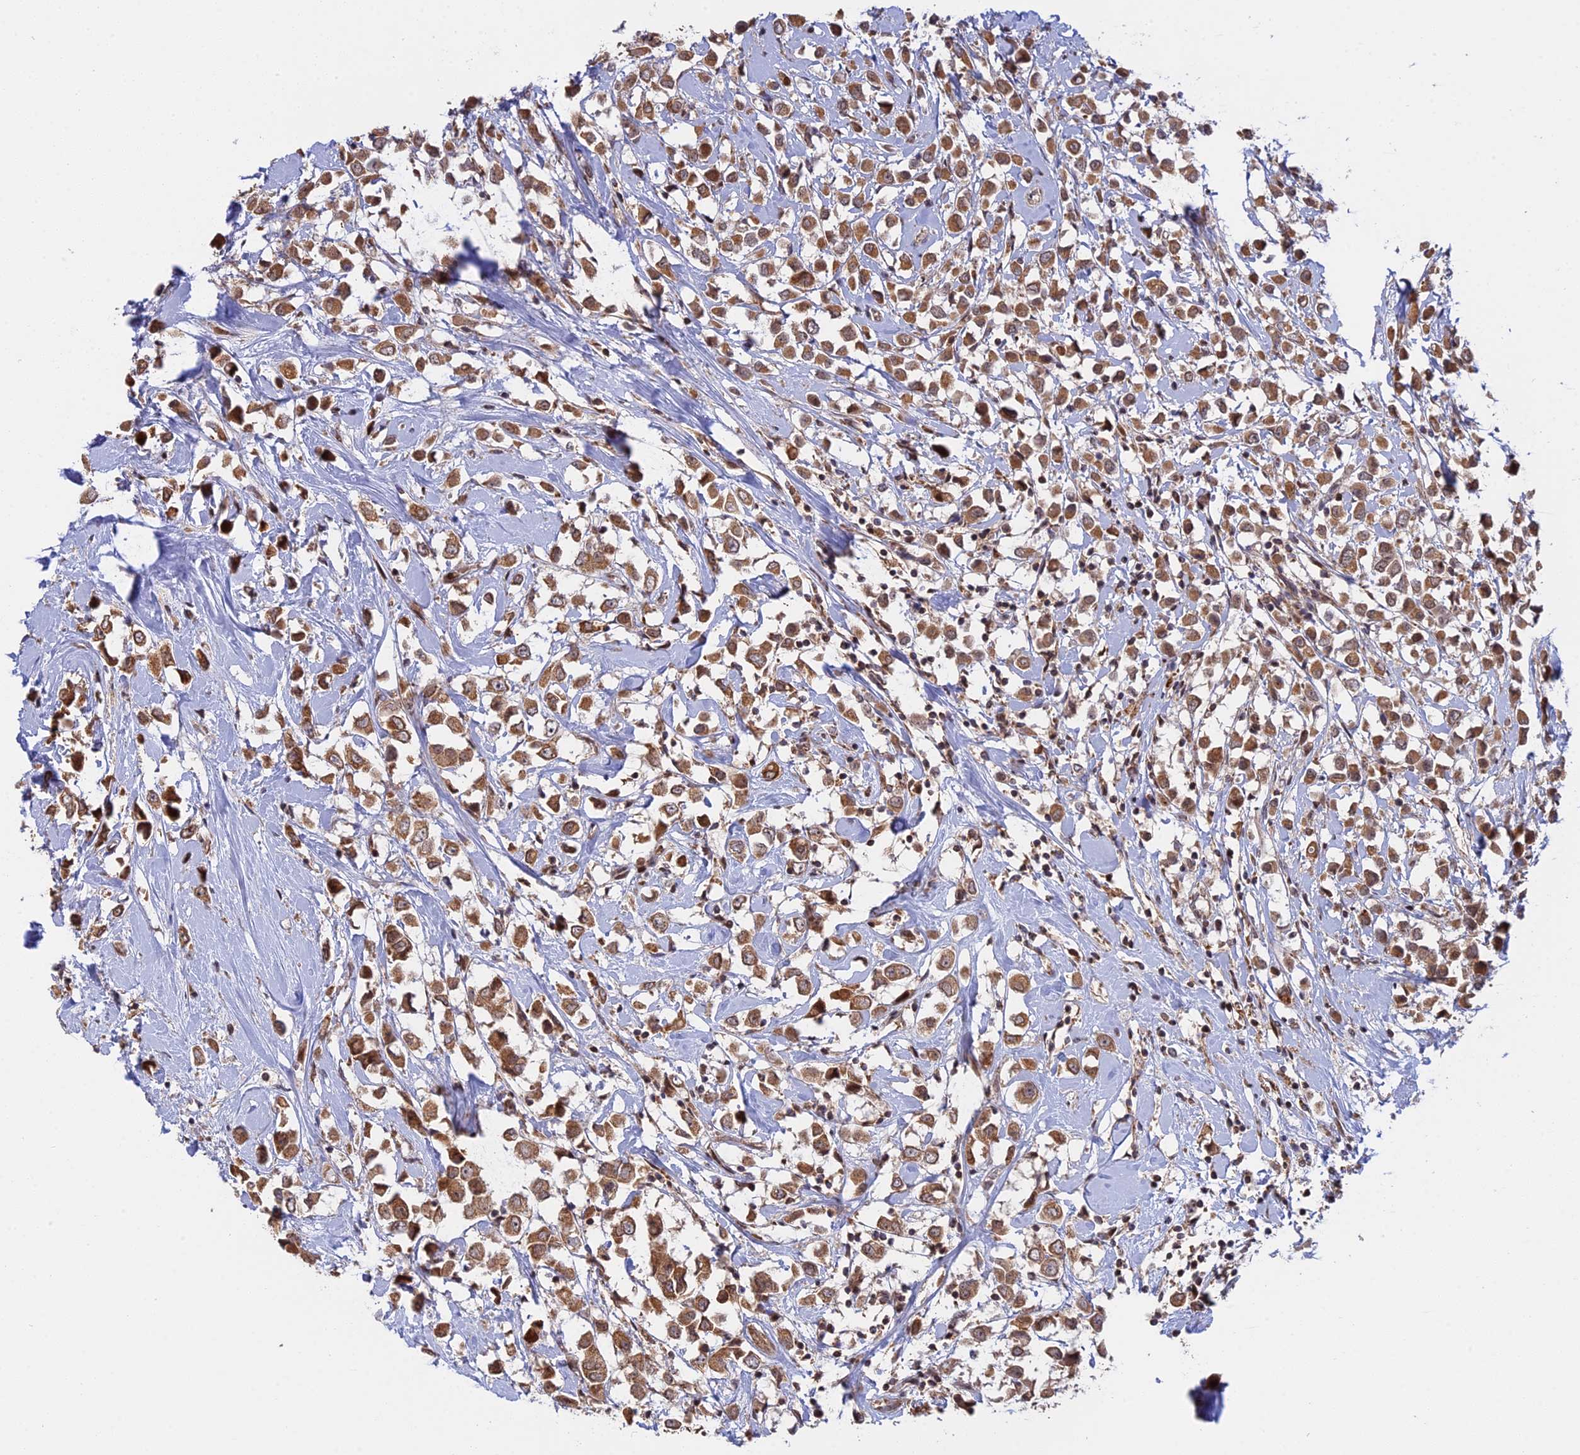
{"staining": {"intensity": "moderate", "quantity": ">75%", "location": "cytoplasmic/membranous"}, "tissue": "breast cancer", "cell_type": "Tumor cells", "image_type": "cancer", "snomed": [{"axis": "morphology", "description": "Duct carcinoma"}, {"axis": "topography", "description": "Breast"}], "caption": "Breast cancer (invasive ductal carcinoma) tissue shows moderate cytoplasmic/membranous expression in about >75% of tumor cells, visualized by immunohistochemistry.", "gene": "GSKIP", "patient": {"sex": "female", "age": 61}}